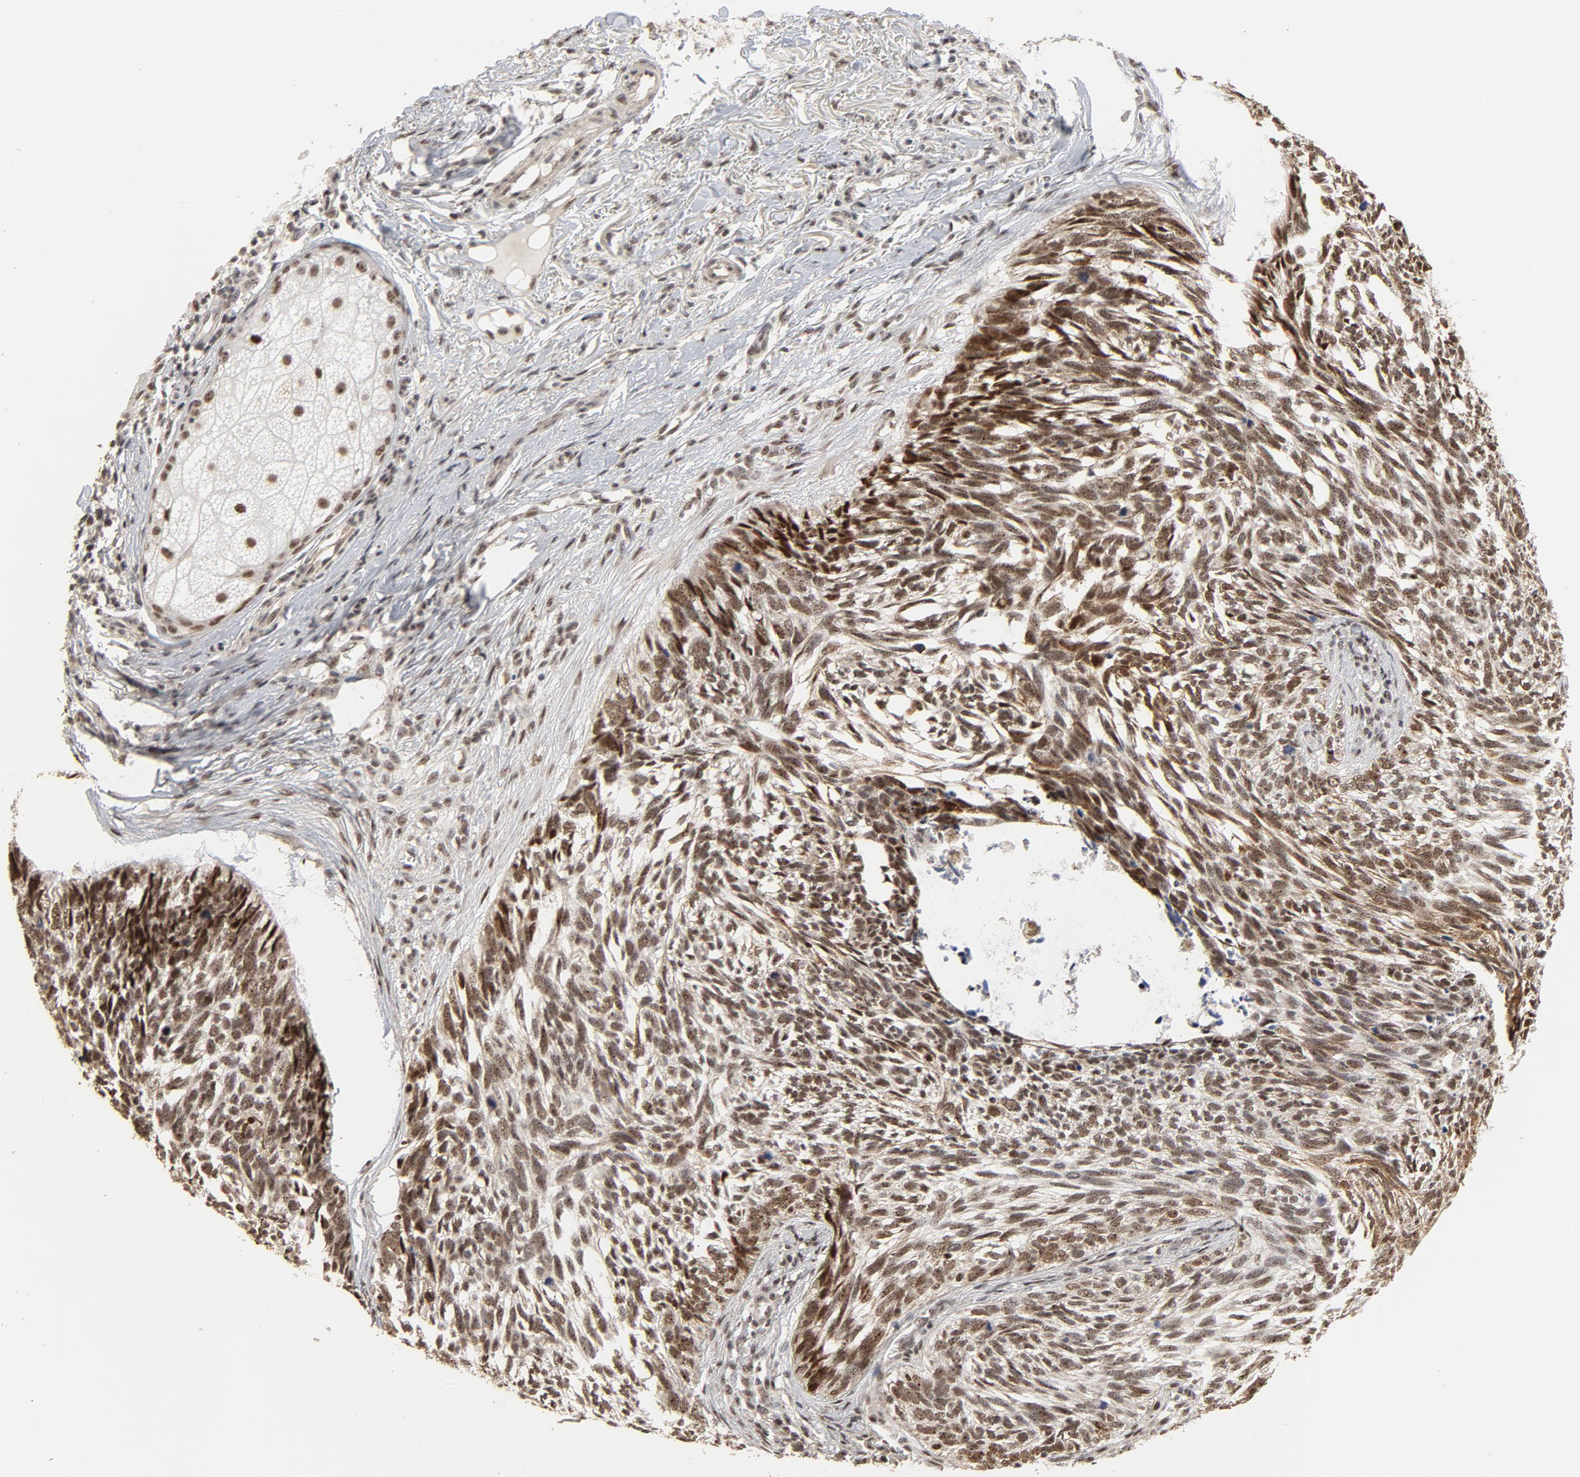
{"staining": {"intensity": "strong", "quantity": ">75%", "location": "nuclear"}, "tissue": "skin cancer", "cell_type": "Tumor cells", "image_type": "cancer", "snomed": [{"axis": "morphology", "description": "Basal cell carcinoma"}, {"axis": "topography", "description": "Skin"}], "caption": "A micrograph of human skin cancer stained for a protein reveals strong nuclear brown staining in tumor cells.", "gene": "TP53RK", "patient": {"sex": "male", "age": 63}}